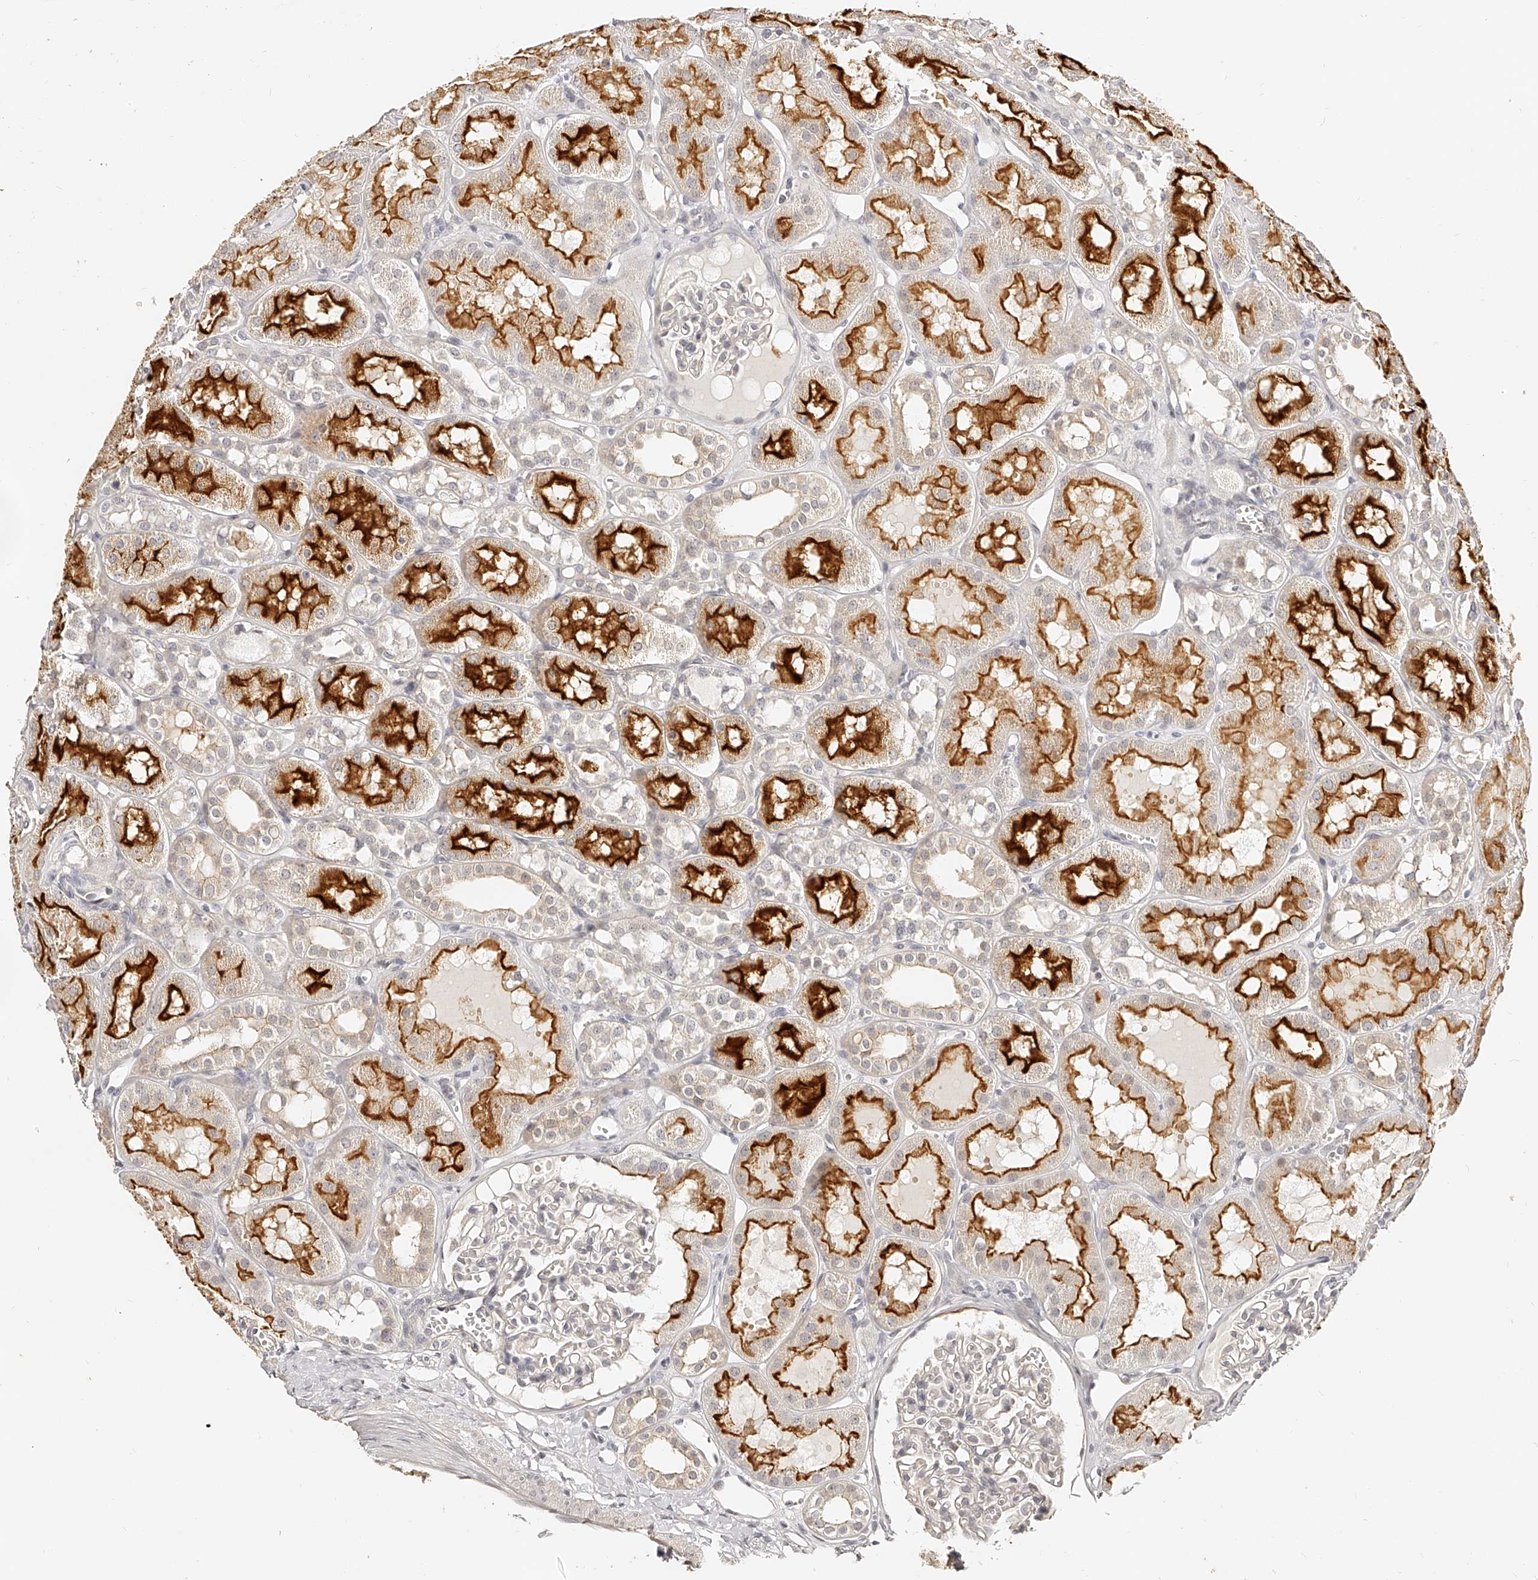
{"staining": {"intensity": "negative", "quantity": "none", "location": "none"}, "tissue": "kidney", "cell_type": "Cells in glomeruli", "image_type": "normal", "snomed": [{"axis": "morphology", "description": "Normal tissue, NOS"}, {"axis": "topography", "description": "Kidney"}], "caption": "A high-resolution image shows IHC staining of normal kidney, which reveals no significant expression in cells in glomeruli.", "gene": "ZNF789", "patient": {"sex": "male", "age": 16}}